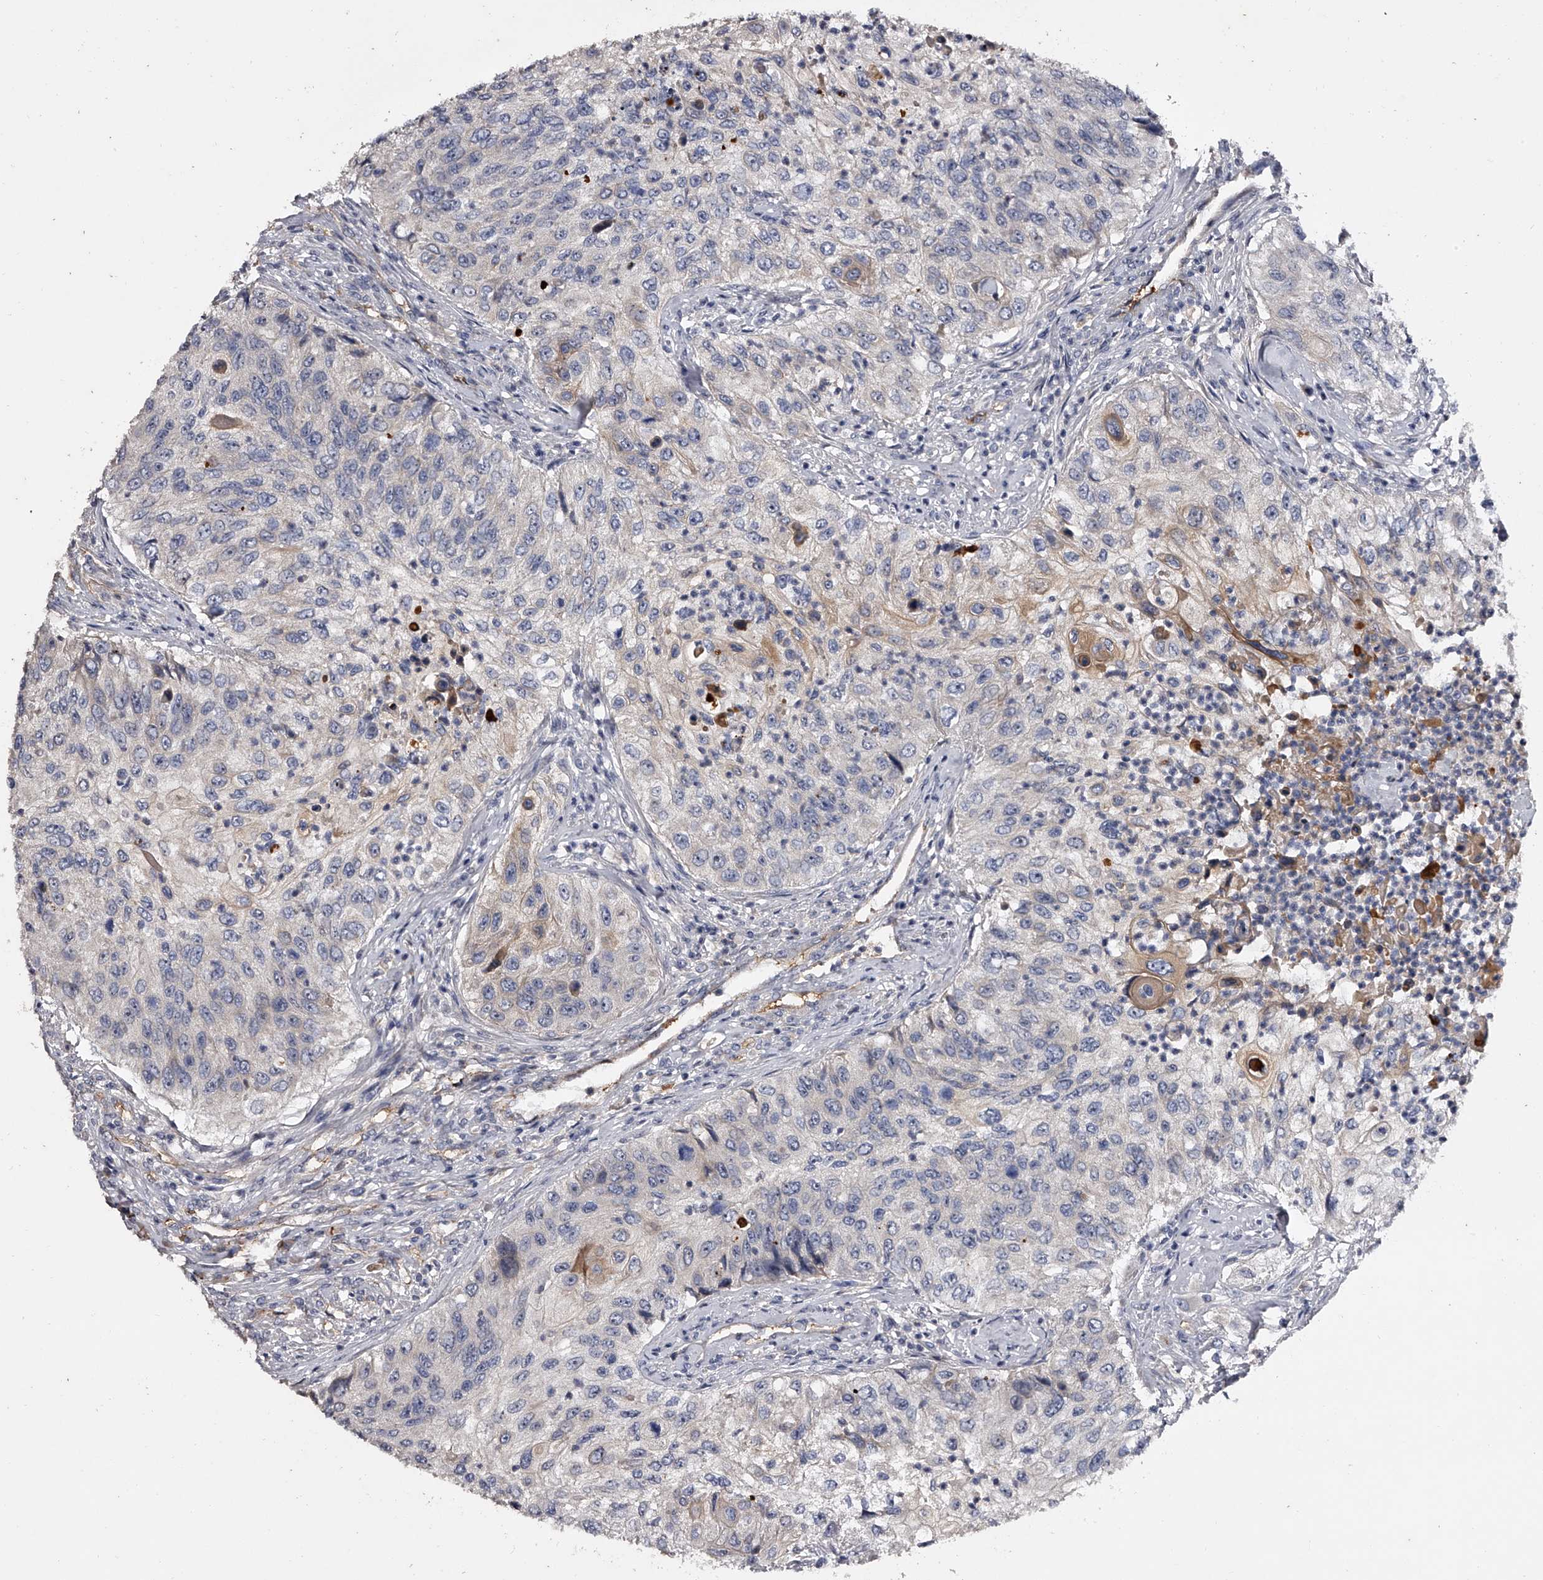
{"staining": {"intensity": "weak", "quantity": "<25%", "location": "cytoplasmic/membranous"}, "tissue": "urothelial cancer", "cell_type": "Tumor cells", "image_type": "cancer", "snomed": [{"axis": "morphology", "description": "Urothelial carcinoma, High grade"}, {"axis": "topography", "description": "Urinary bladder"}], "caption": "The histopathology image displays no significant expression in tumor cells of high-grade urothelial carcinoma.", "gene": "MDN1", "patient": {"sex": "female", "age": 60}}